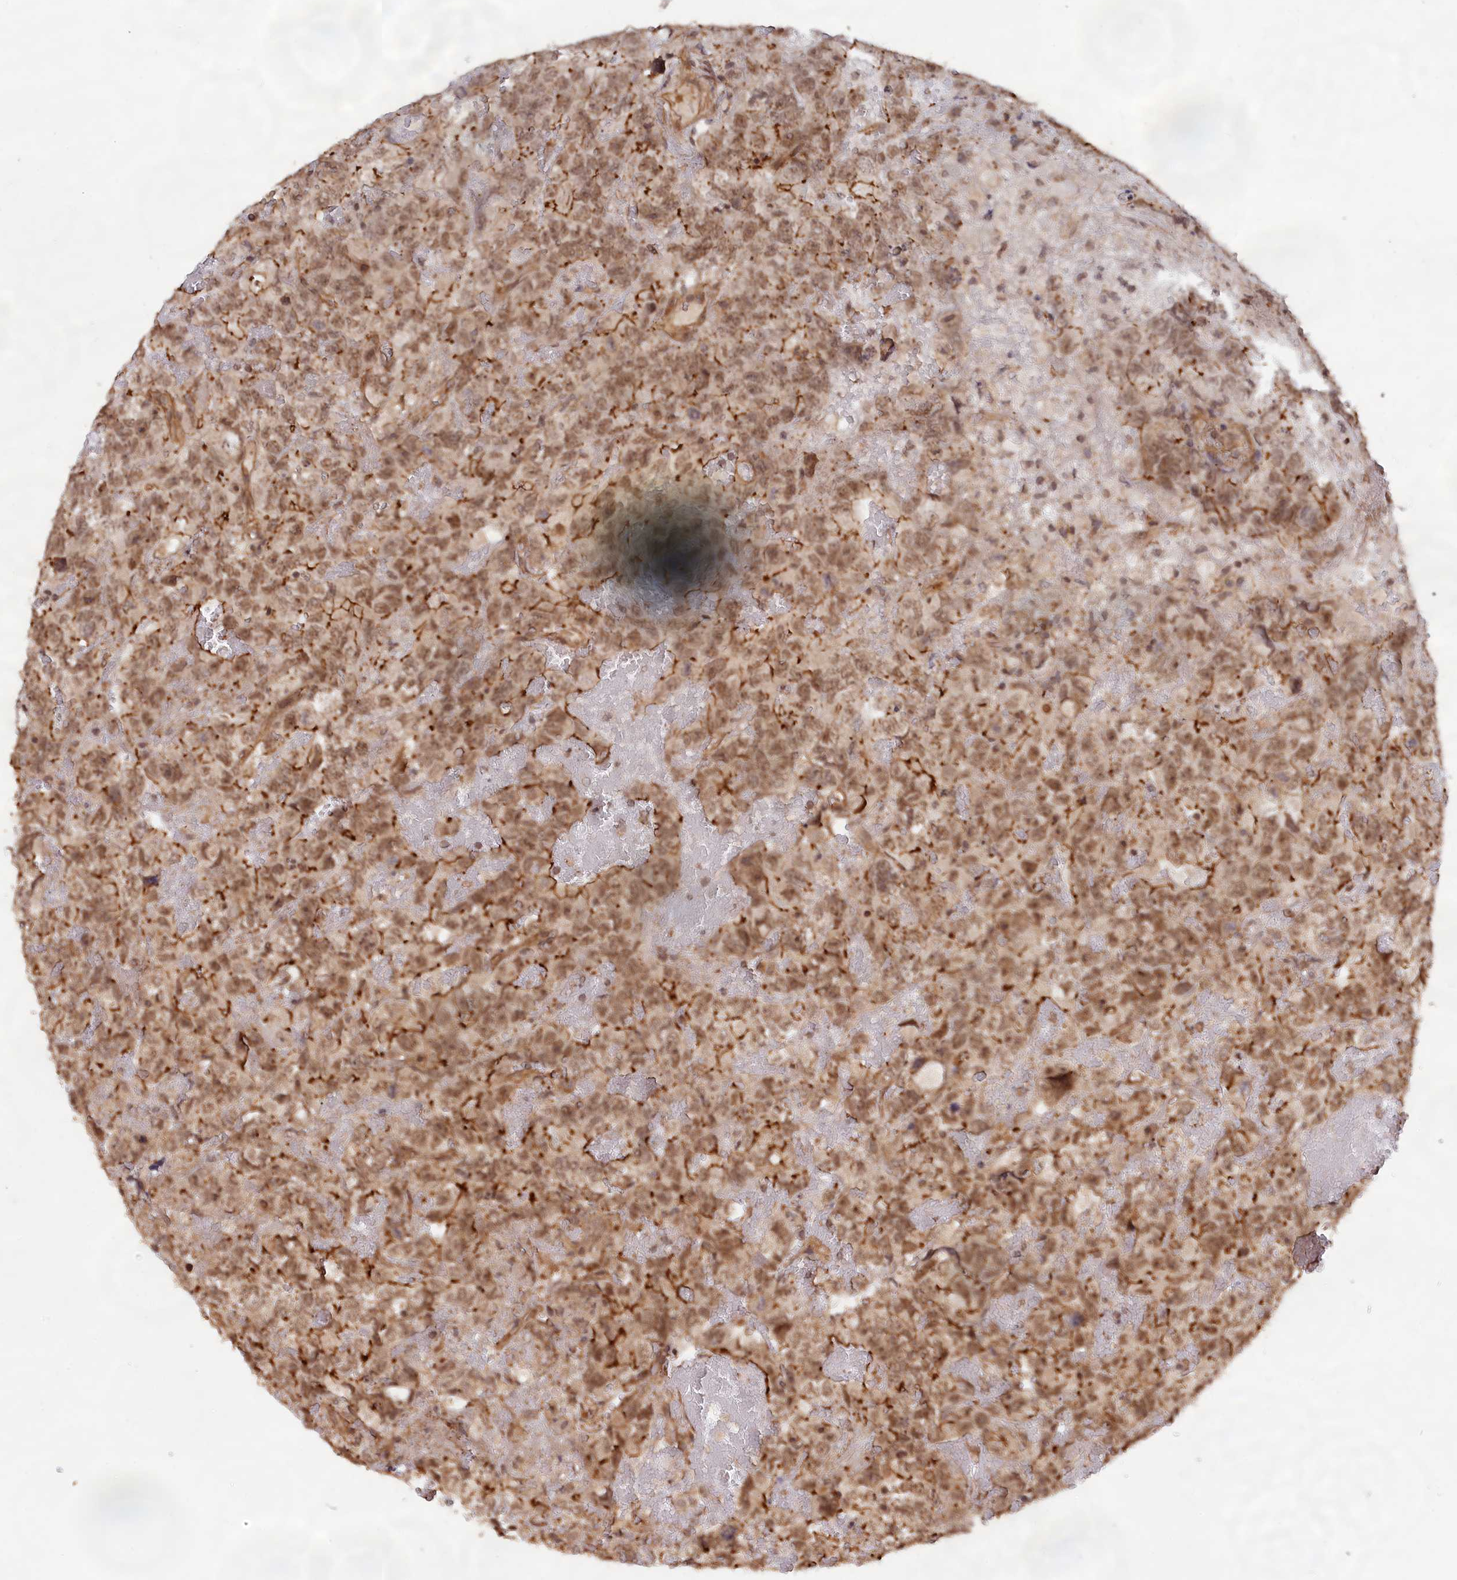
{"staining": {"intensity": "weak", "quantity": ">75%", "location": "cytoplasmic/membranous,nuclear"}, "tissue": "testis cancer", "cell_type": "Tumor cells", "image_type": "cancer", "snomed": [{"axis": "morphology", "description": "Carcinoma, Embryonal, NOS"}, {"axis": "topography", "description": "Testis"}], "caption": "The micrograph shows immunohistochemical staining of testis cancer. There is weak cytoplasmic/membranous and nuclear staining is present in approximately >75% of tumor cells.", "gene": "CCDC174", "patient": {"sex": "male", "age": 45}}